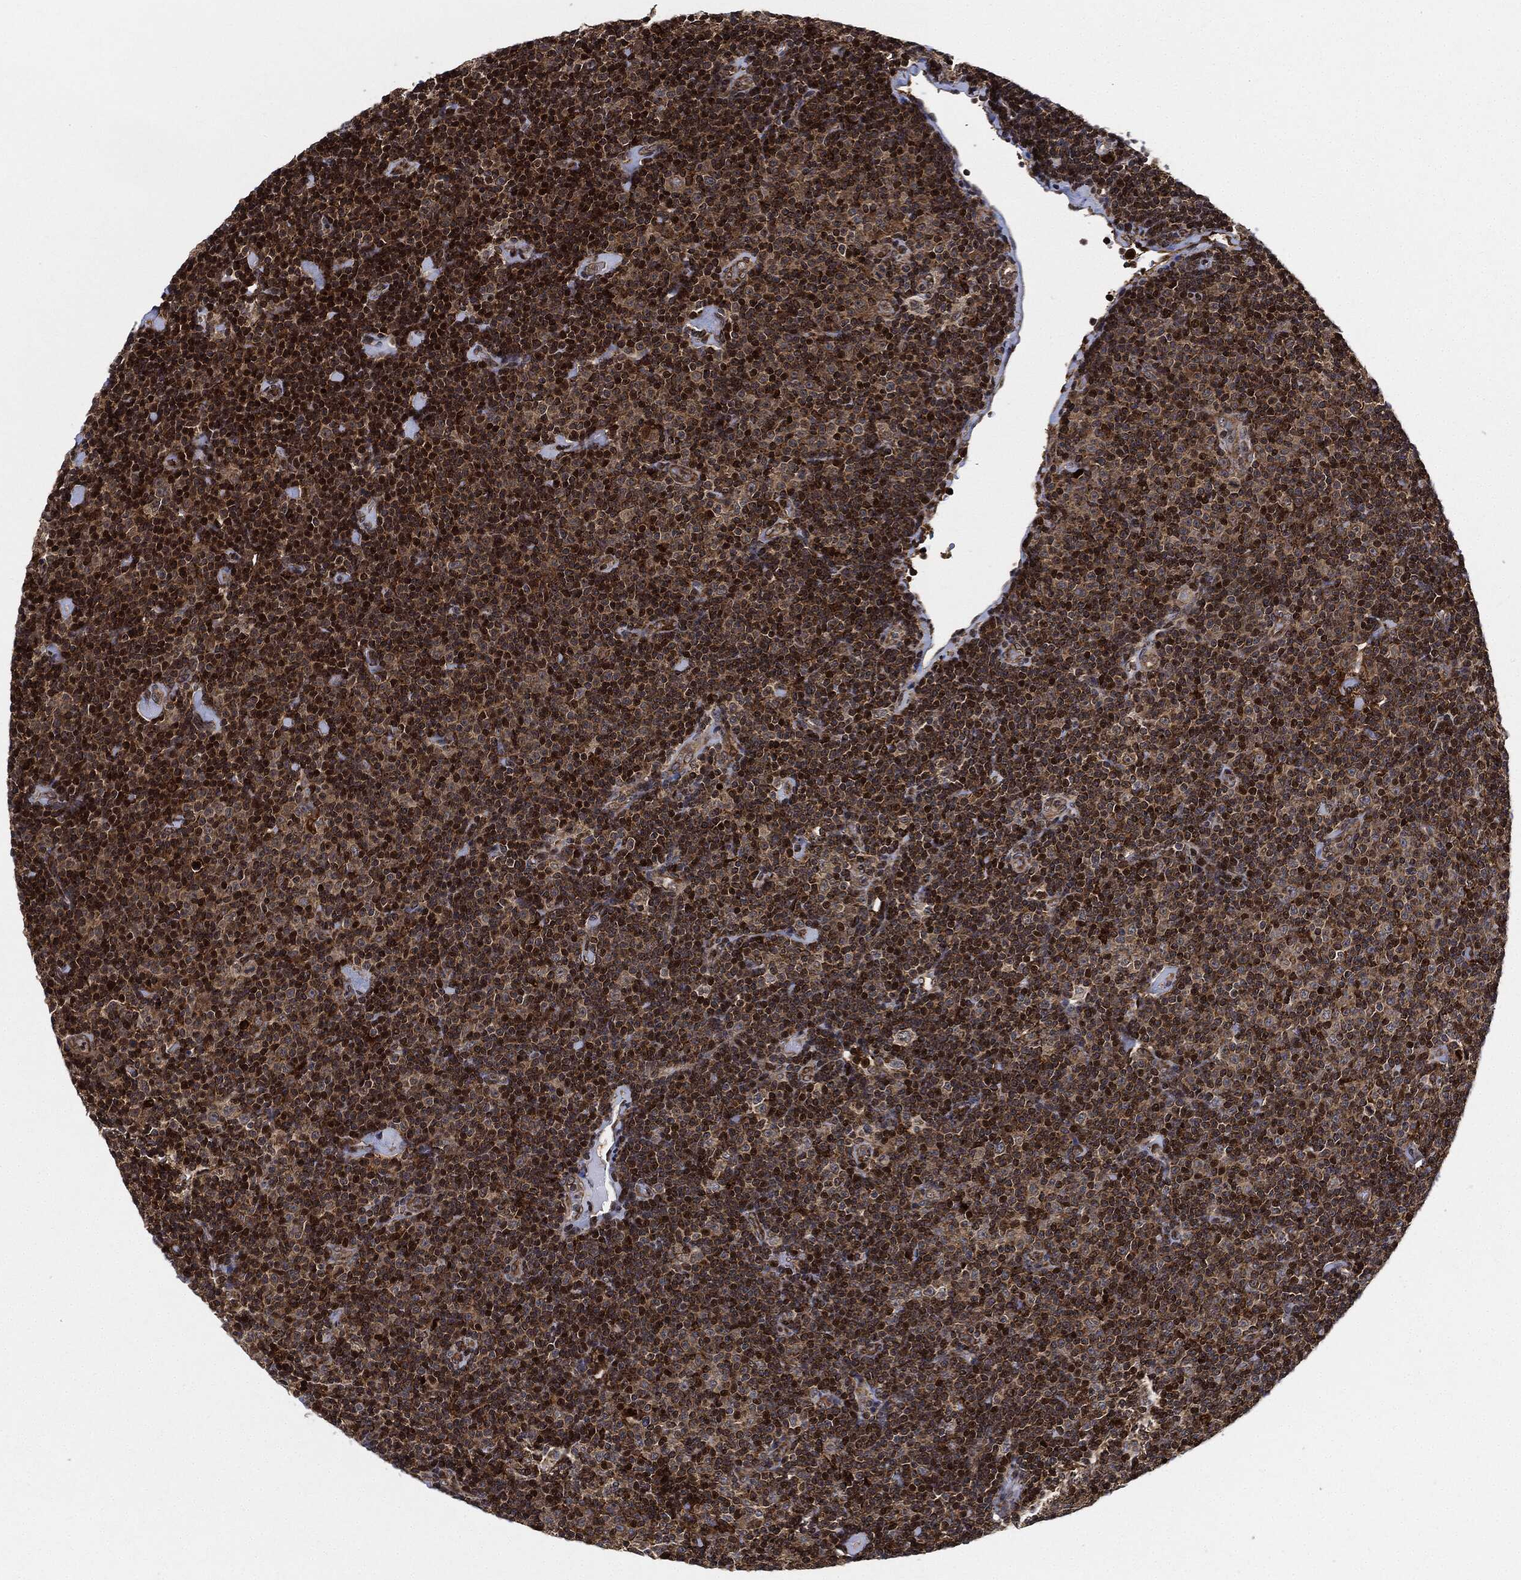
{"staining": {"intensity": "moderate", "quantity": ">75%", "location": "cytoplasmic/membranous,nuclear"}, "tissue": "lymphoma", "cell_type": "Tumor cells", "image_type": "cancer", "snomed": [{"axis": "morphology", "description": "Malignant lymphoma, non-Hodgkin's type, Low grade"}, {"axis": "topography", "description": "Lymph node"}], "caption": "About >75% of tumor cells in human low-grade malignant lymphoma, non-Hodgkin's type show moderate cytoplasmic/membranous and nuclear protein staining as visualized by brown immunohistochemical staining.", "gene": "RNASEL", "patient": {"sex": "male", "age": 81}}